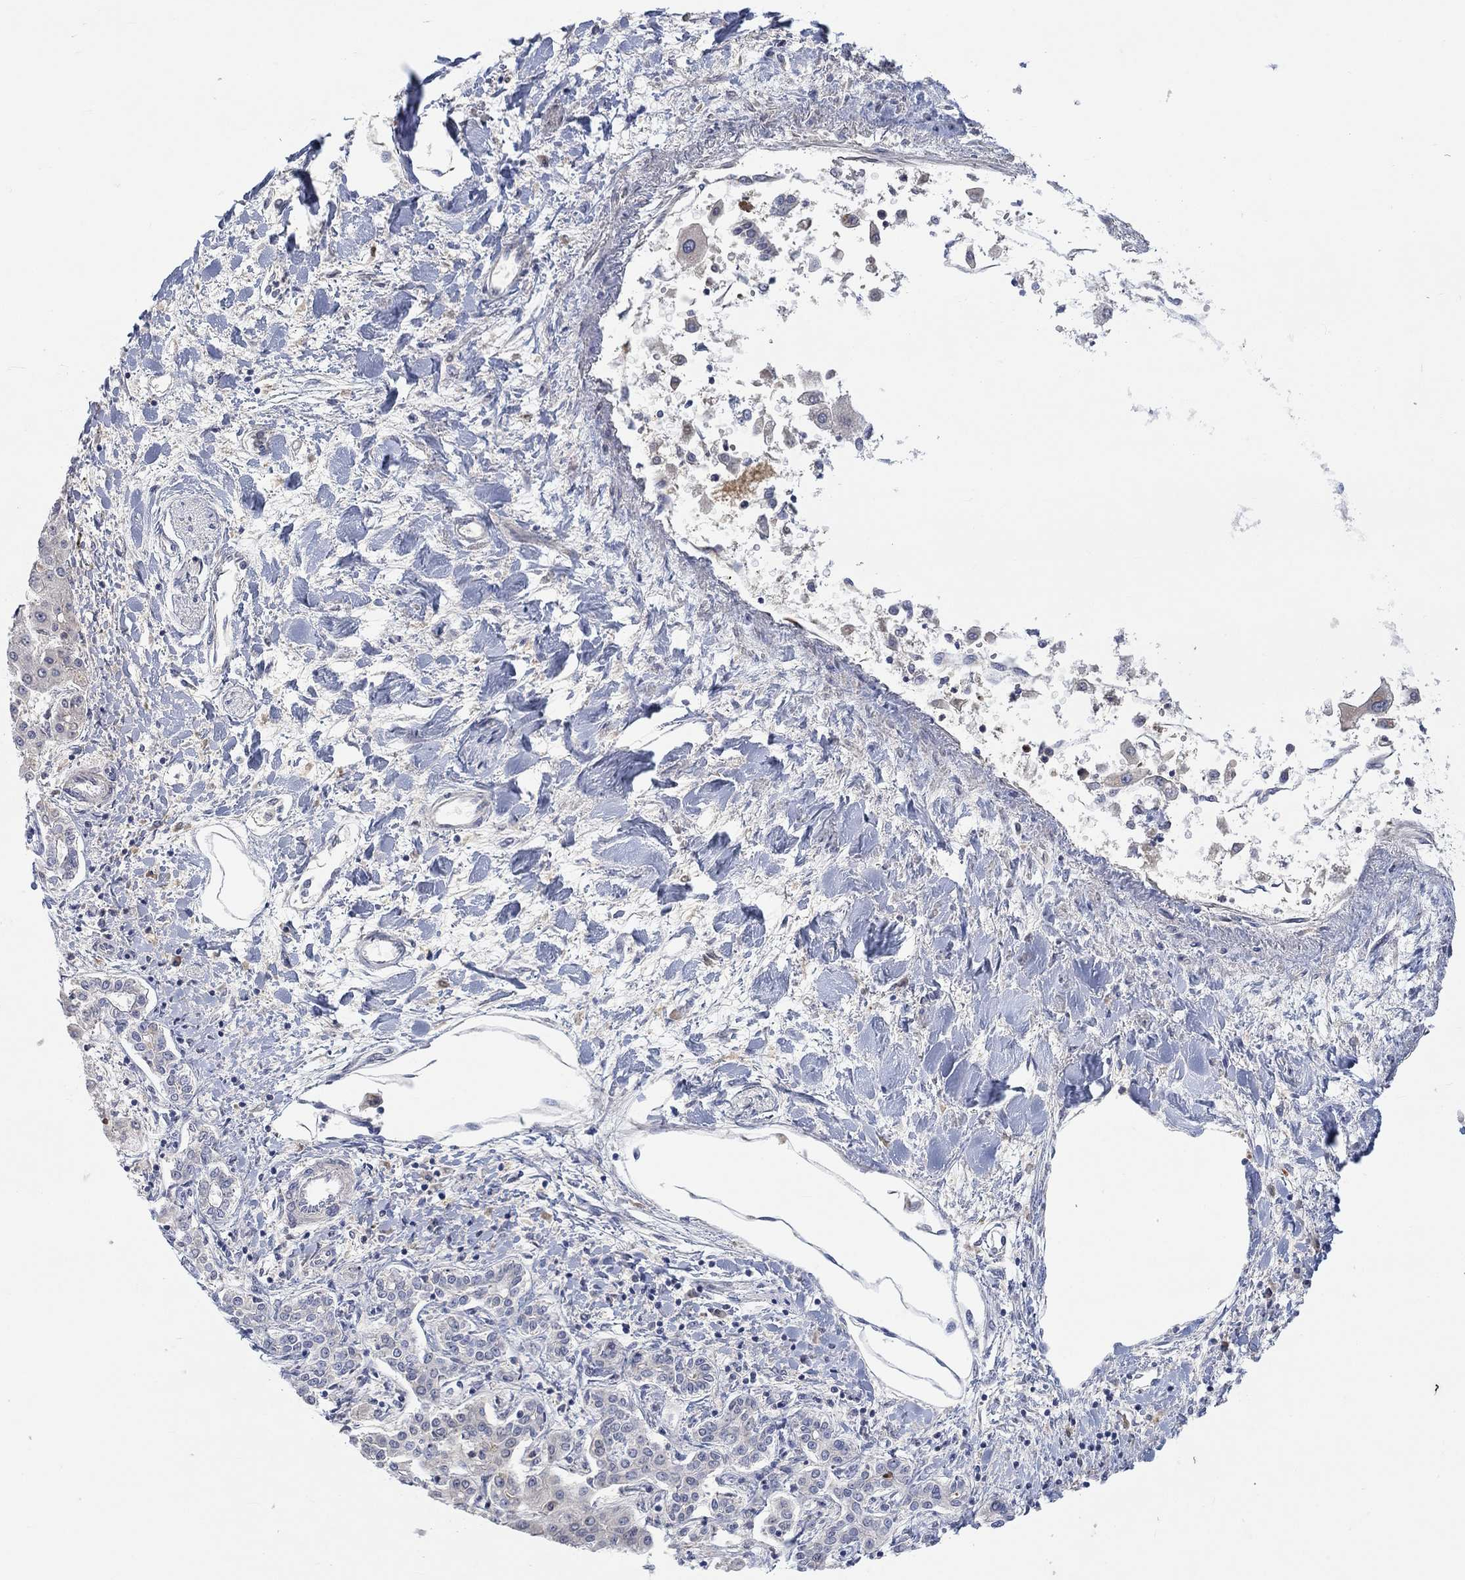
{"staining": {"intensity": "negative", "quantity": "none", "location": "none"}, "tissue": "liver cancer", "cell_type": "Tumor cells", "image_type": "cancer", "snomed": [{"axis": "morphology", "description": "Cholangiocarcinoma"}, {"axis": "topography", "description": "Liver"}], "caption": "There is no significant staining in tumor cells of liver cholangiocarcinoma. (DAB (3,3'-diaminobenzidine) IHC visualized using brightfield microscopy, high magnification).", "gene": "MSTN", "patient": {"sex": "female", "age": 64}}